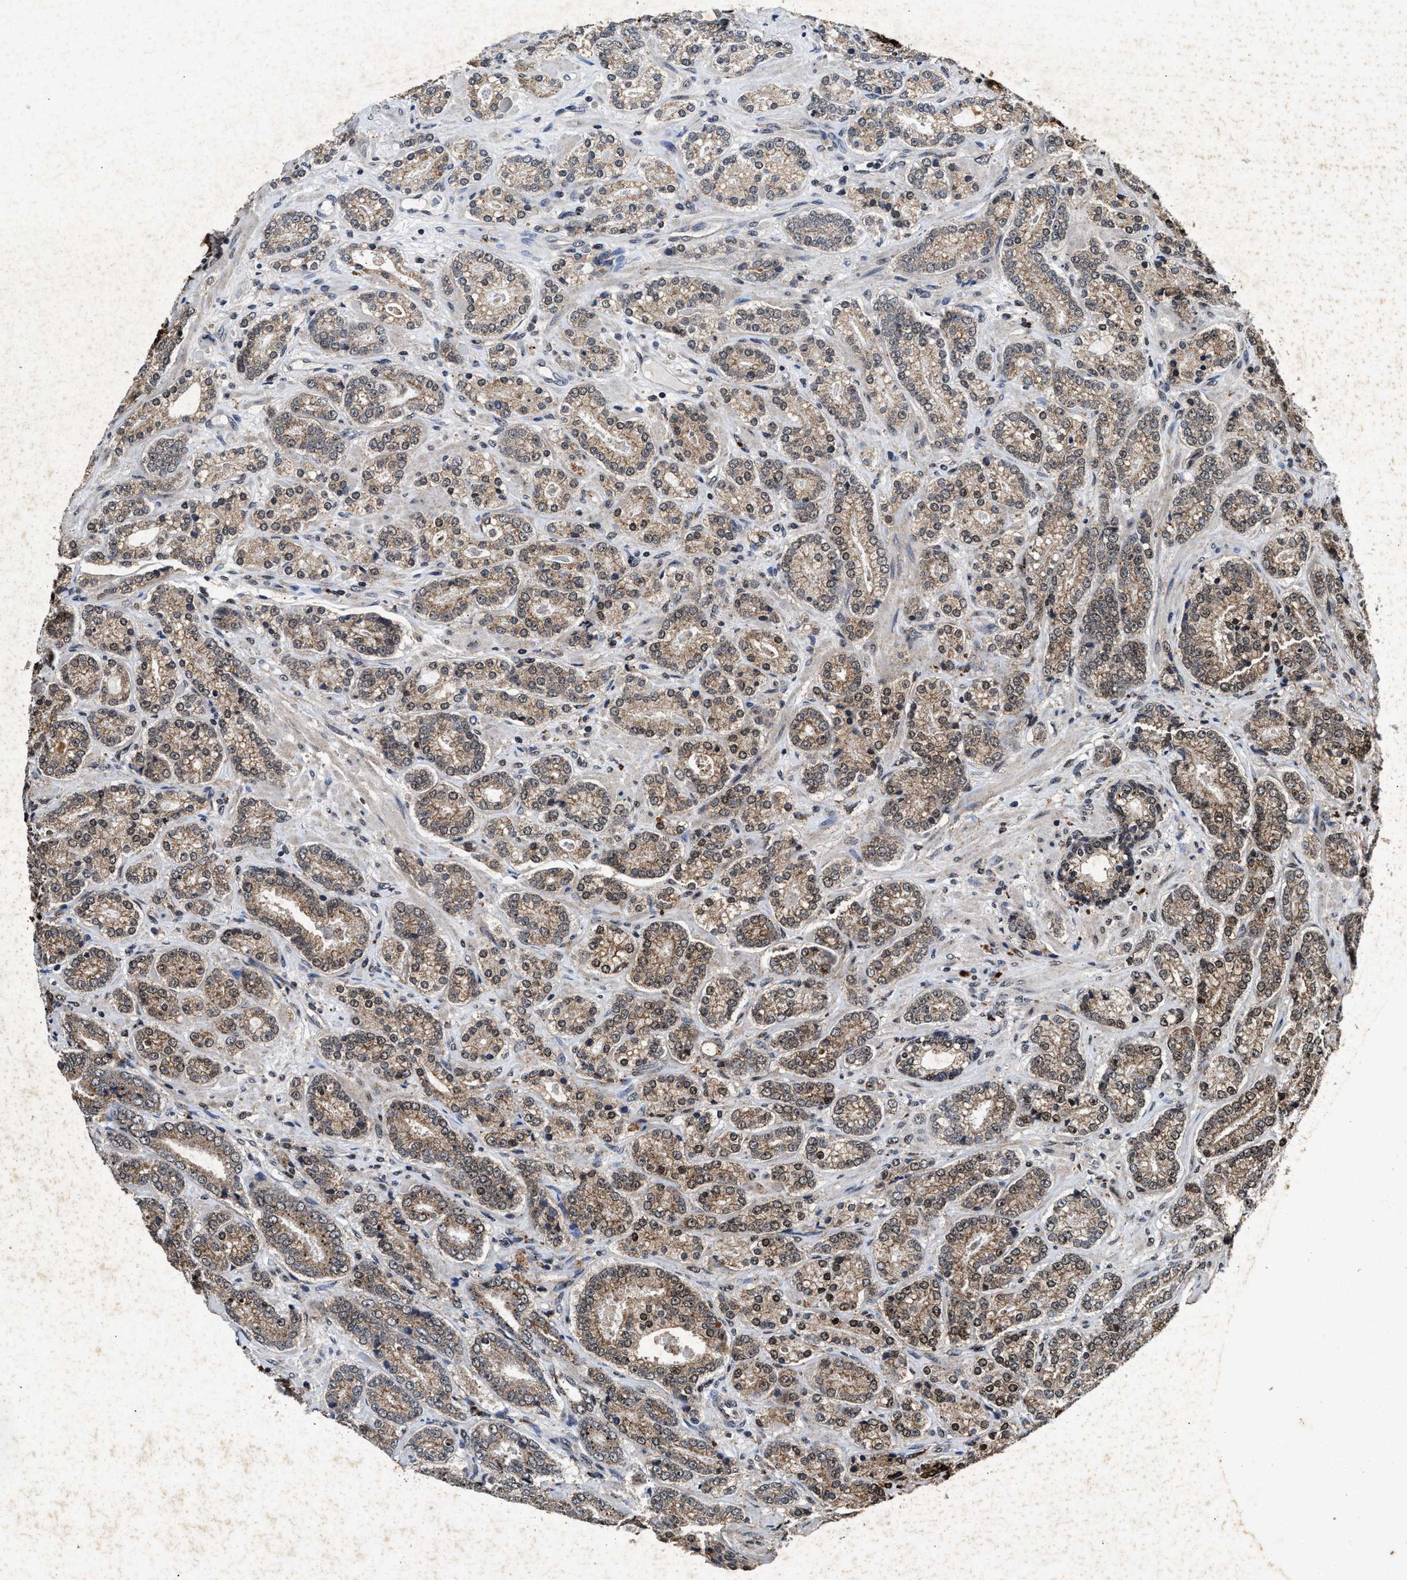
{"staining": {"intensity": "weak", "quantity": ">75%", "location": "cytoplasmic/membranous"}, "tissue": "prostate cancer", "cell_type": "Tumor cells", "image_type": "cancer", "snomed": [{"axis": "morphology", "description": "Adenocarcinoma, High grade"}, {"axis": "topography", "description": "Prostate"}], "caption": "Tumor cells exhibit low levels of weak cytoplasmic/membranous expression in approximately >75% of cells in prostate cancer.", "gene": "ACOX1", "patient": {"sex": "male", "age": 61}}